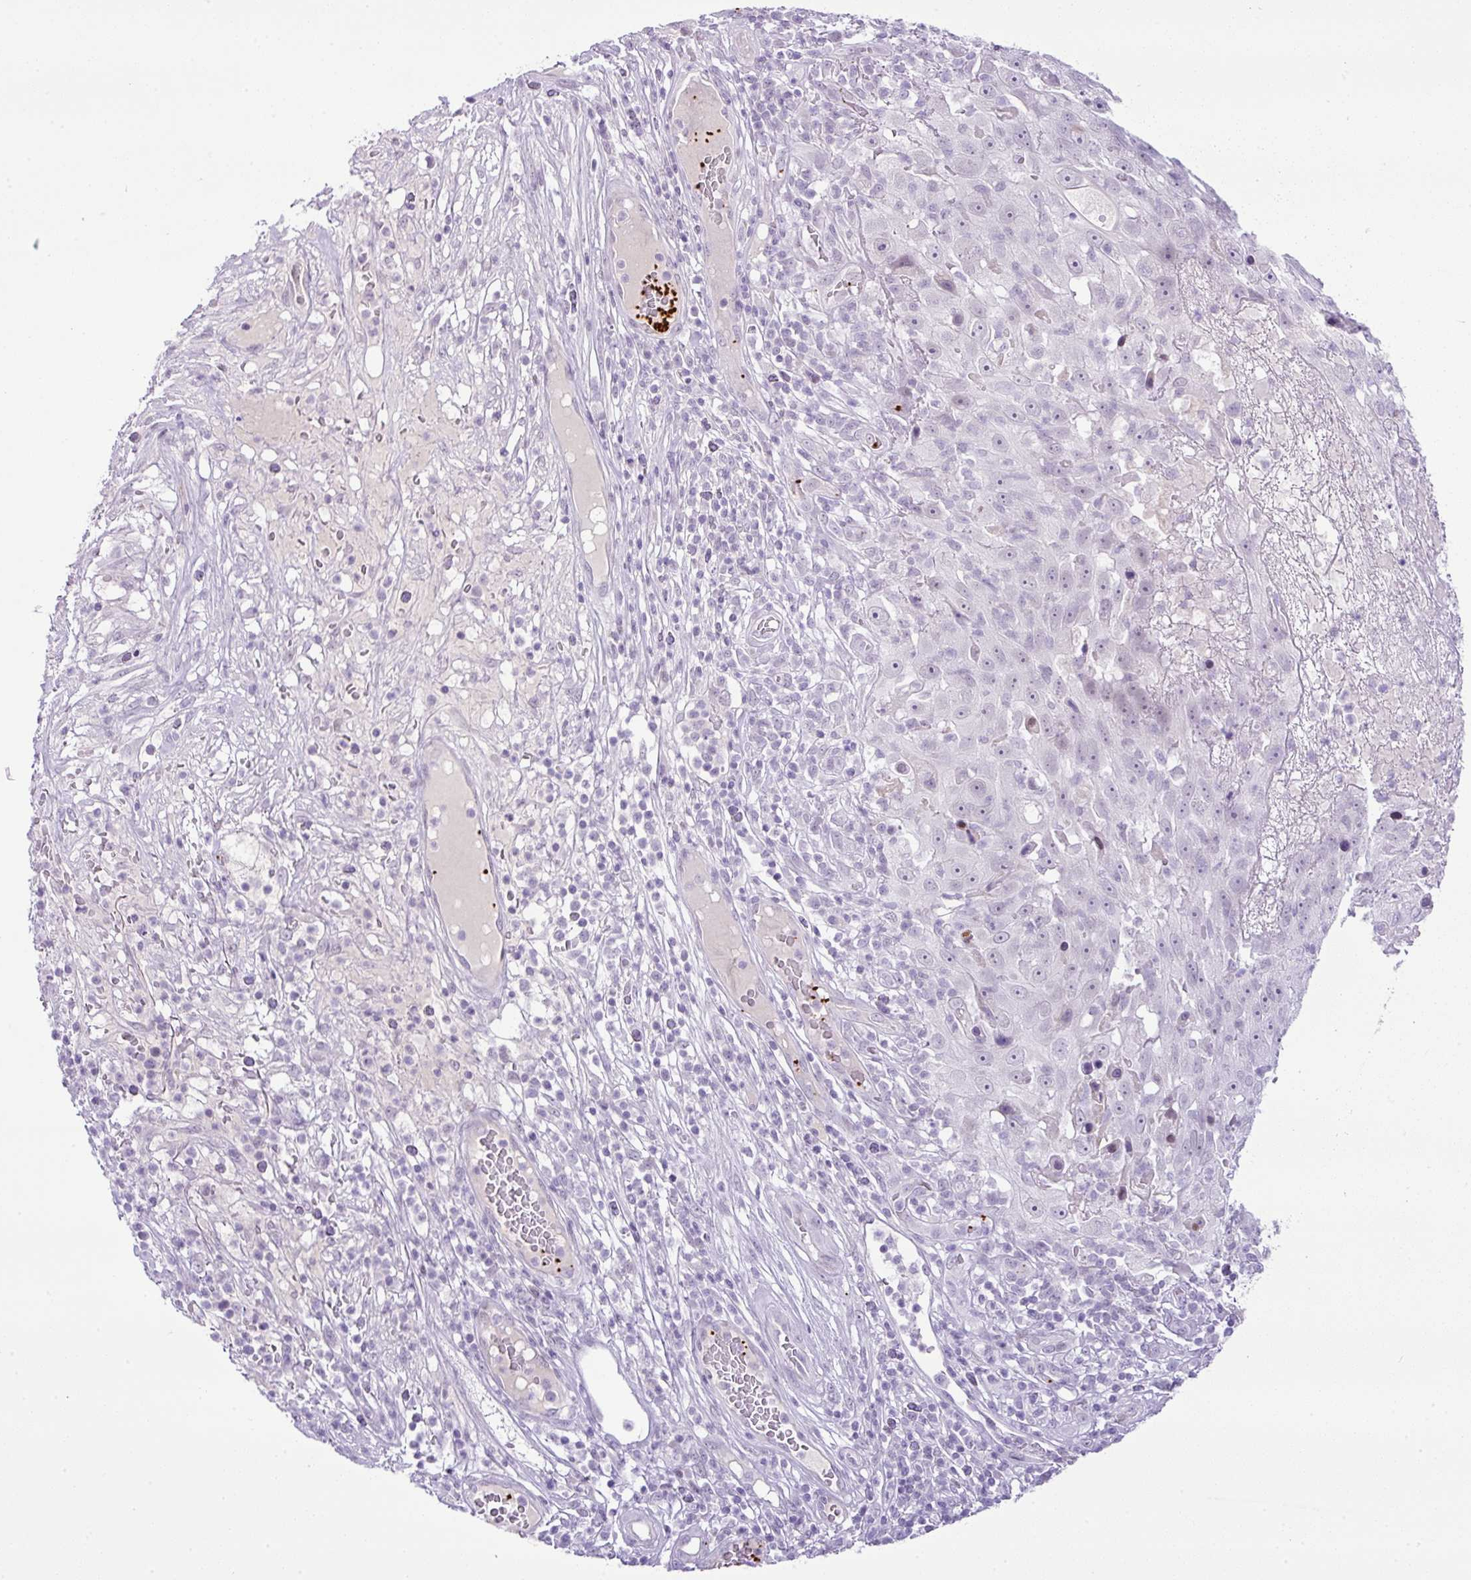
{"staining": {"intensity": "negative", "quantity": "none", "location": "none"}, "tissue": "skin cancer", "cell_type": "Tumor cells", "image_type": "cancer", "snomed": [{"axis": "morphology", "description": "Squamous cell carcinoma, NOS"}, {"axis": "topography", "description": "Skin"}], "caption": "This is an immunohistochemistry (IHC) photomicrograph of squamous cell carcinoma (skin). There is no staining in tumor cells.", "gene": "CMTM5", "patient": {"sex": "female", "age": 87}}